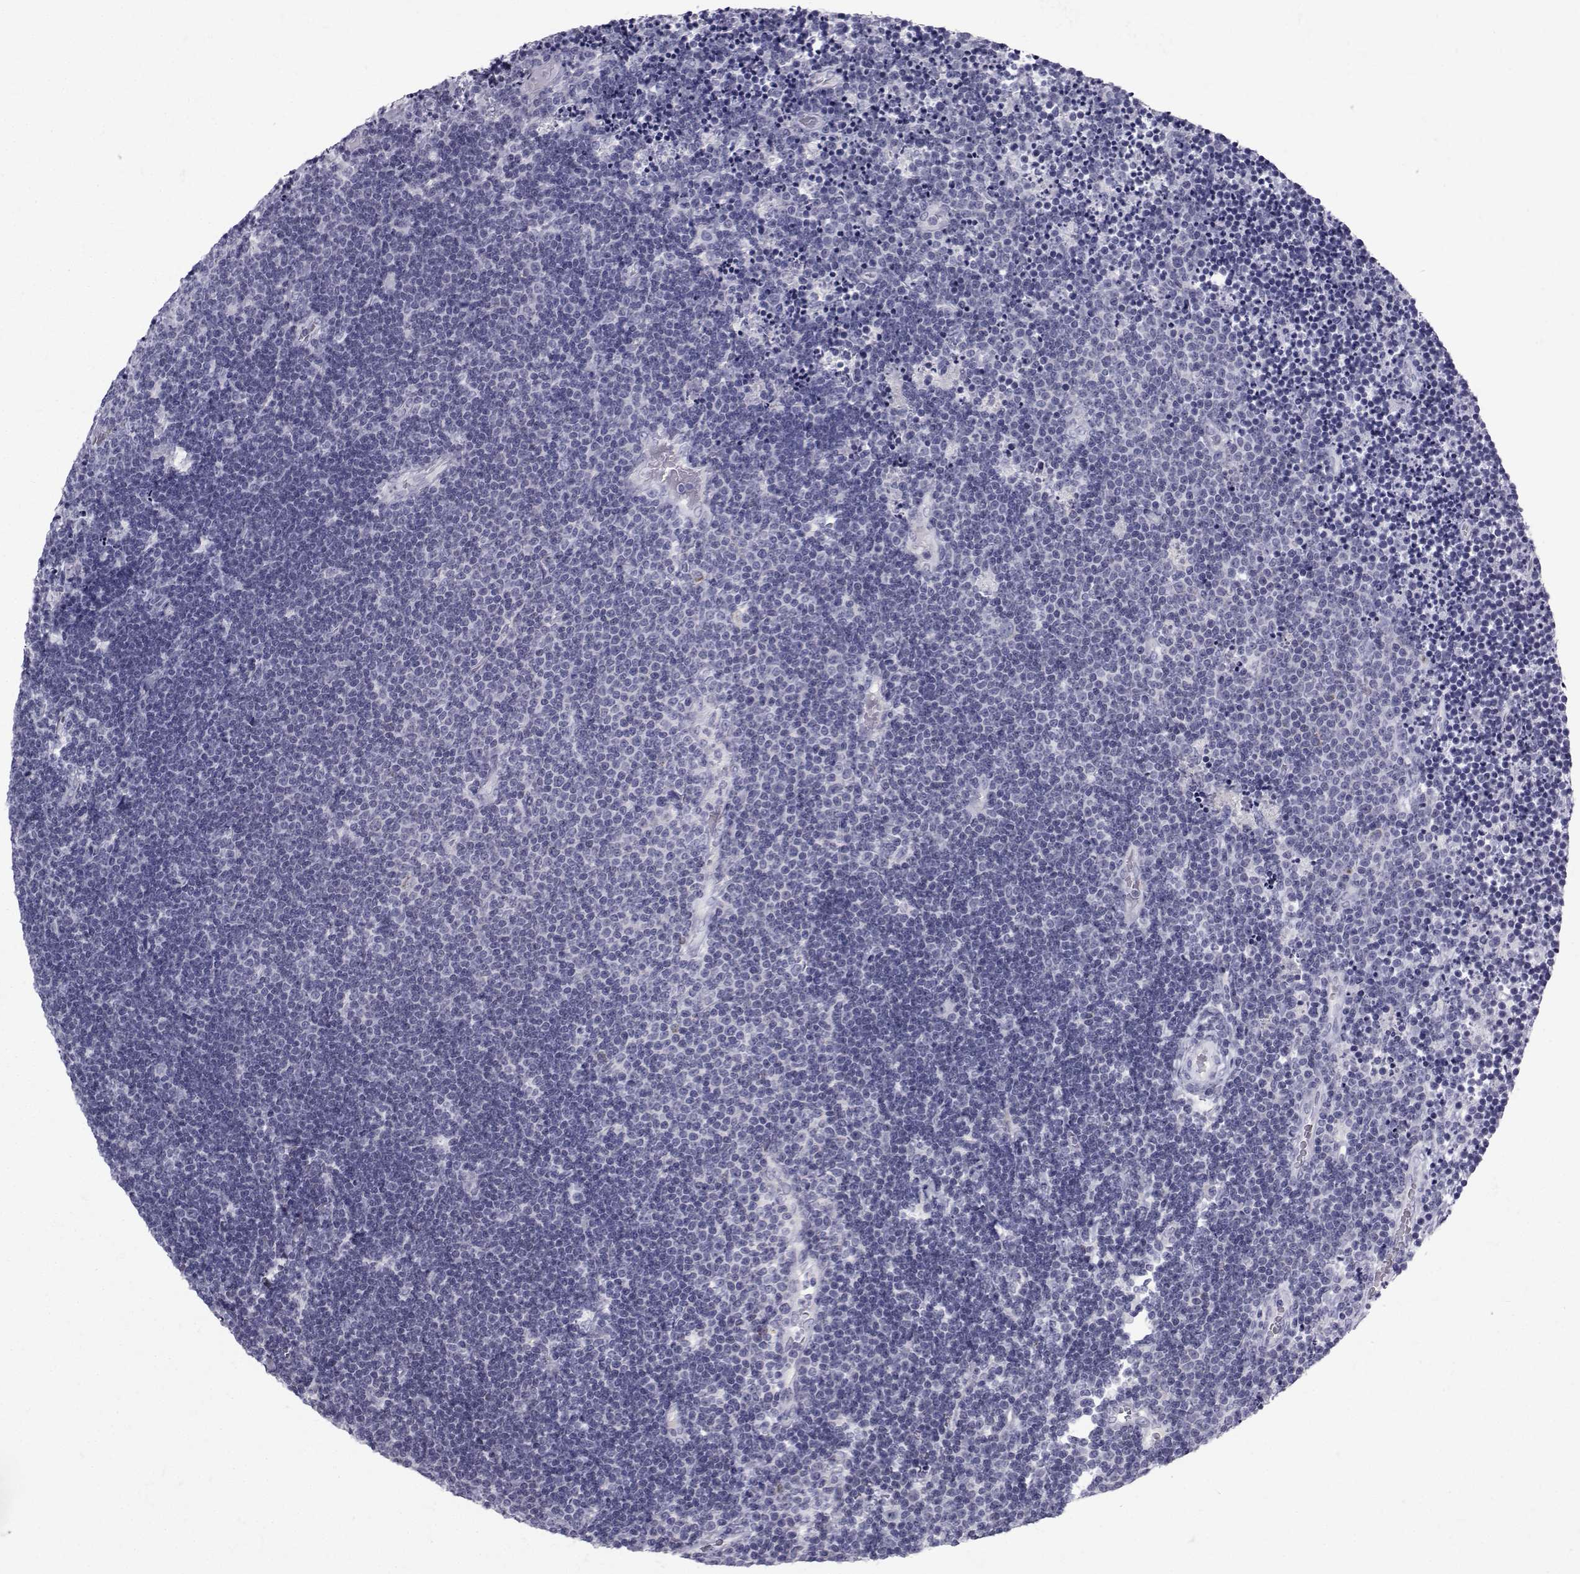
{"staining": {"intensity": "negative", "quantity": "none", "location": "none"}, "tissue": "lymphoma", "cell_type": "Tumor cells", "image_type": "cancer", "snomed": [{"axis": "morphology", "description": "Malignant lymphoma, non-Hodgkin's type, Low grade"}, {"axis": "topography", "description": "Brain"}], "caption": "Tumor cells show no significant protein staining in lymphoma. Brightfield microscopy of IHC stained with DAB (3,3'-diaminobenzidine) (brown) and hematoxylin (blue), captured at high magnification.", "gene": "FDXR", "patient": {"sex": "female", "age": 66}}